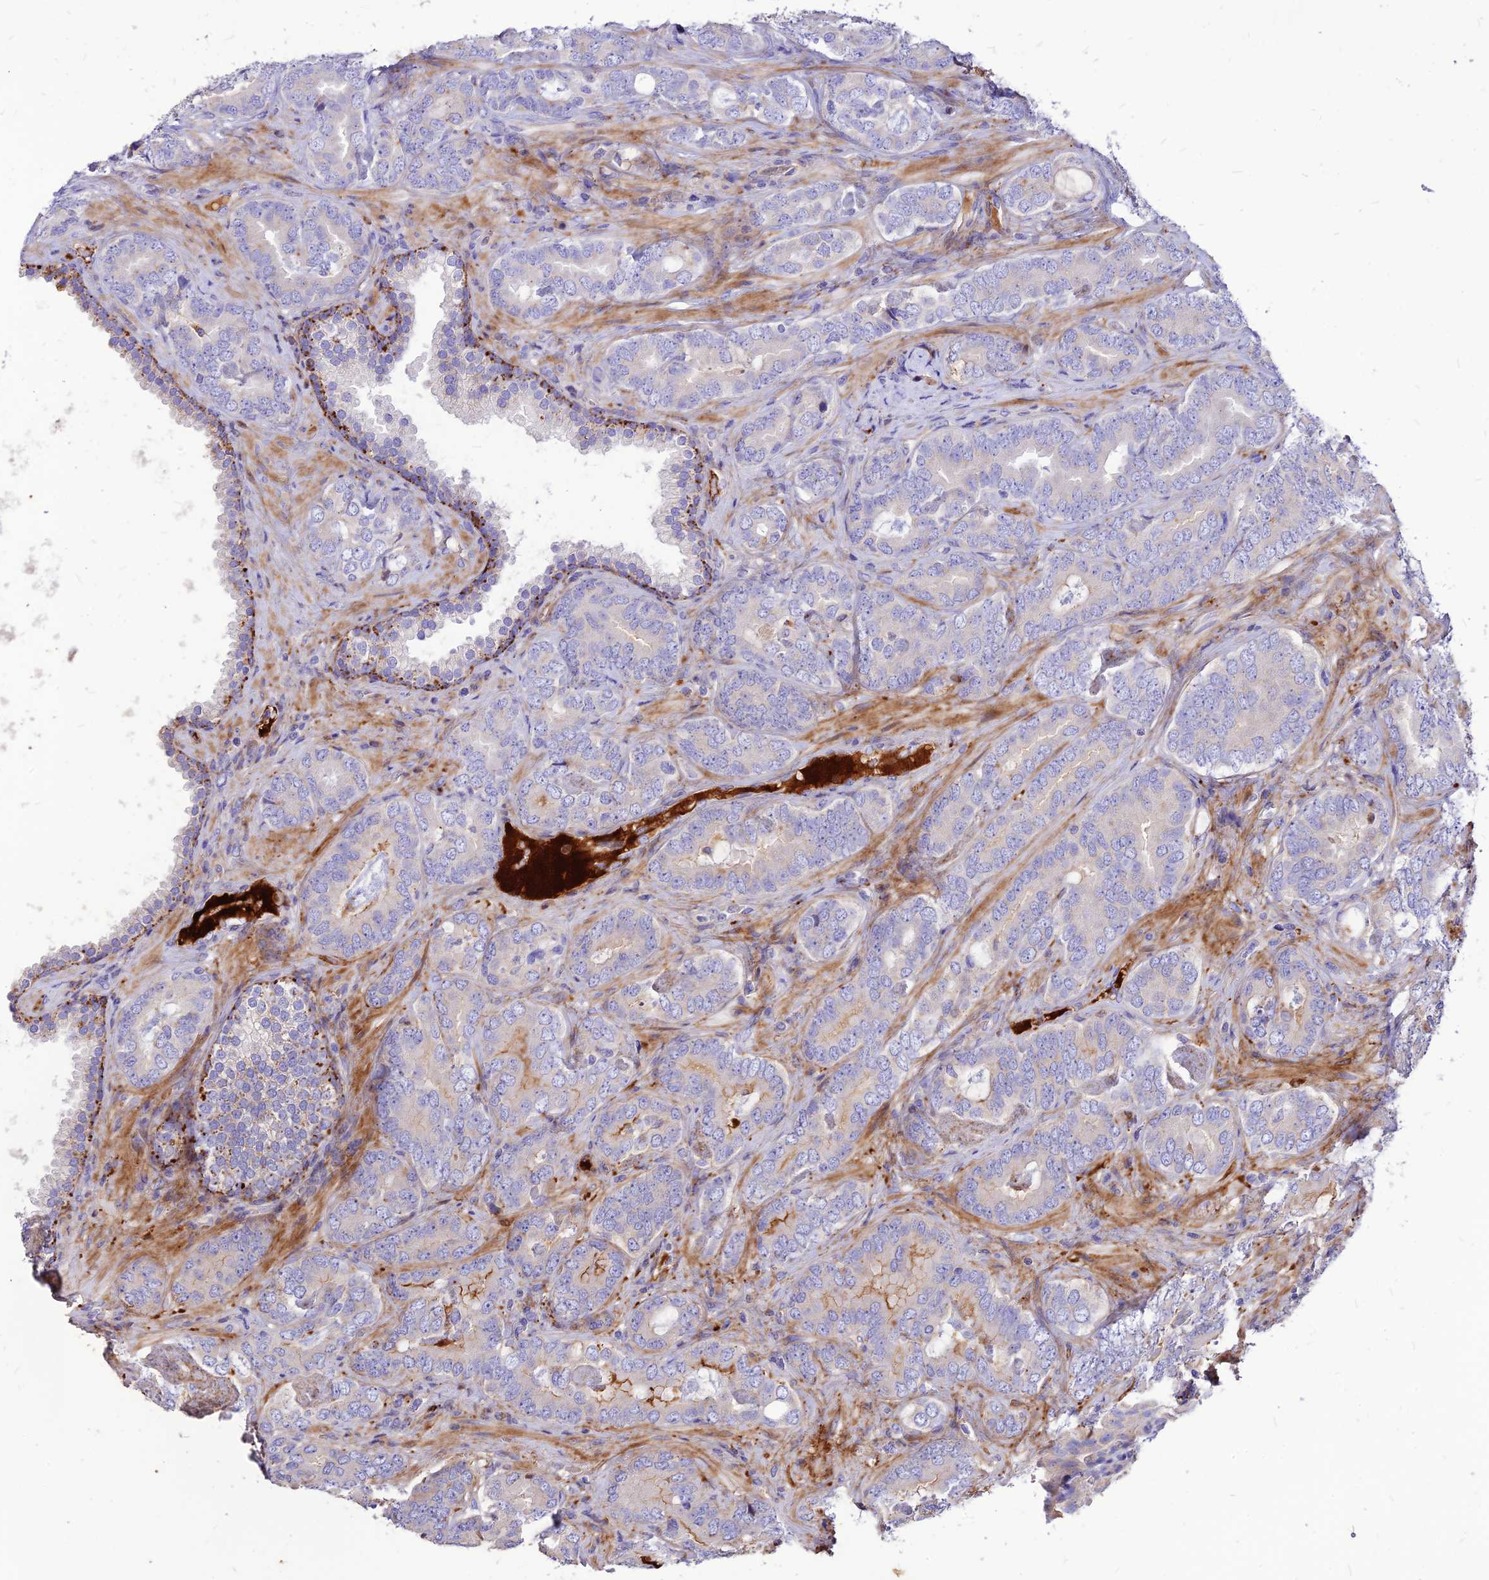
{"staining": {"intensity": "negative", "quantity": "none", "location": "none"}, "tissue": "prostate cancer", "cell_type": "Tumor cells", "image_type": "cancer", "snomed": [{"axis": "morphology", "description": "Adenocarcinoma, High grade"}, {"axis": "topography", "description": "Prostate"}], "caption": "Immunohistochemistry of high-grade adenocarcinoma (prostate) exhibits no positivity in tumor cells.", "gene": "RIMOC1", "patient": {"sex": "male", "age": 71}}